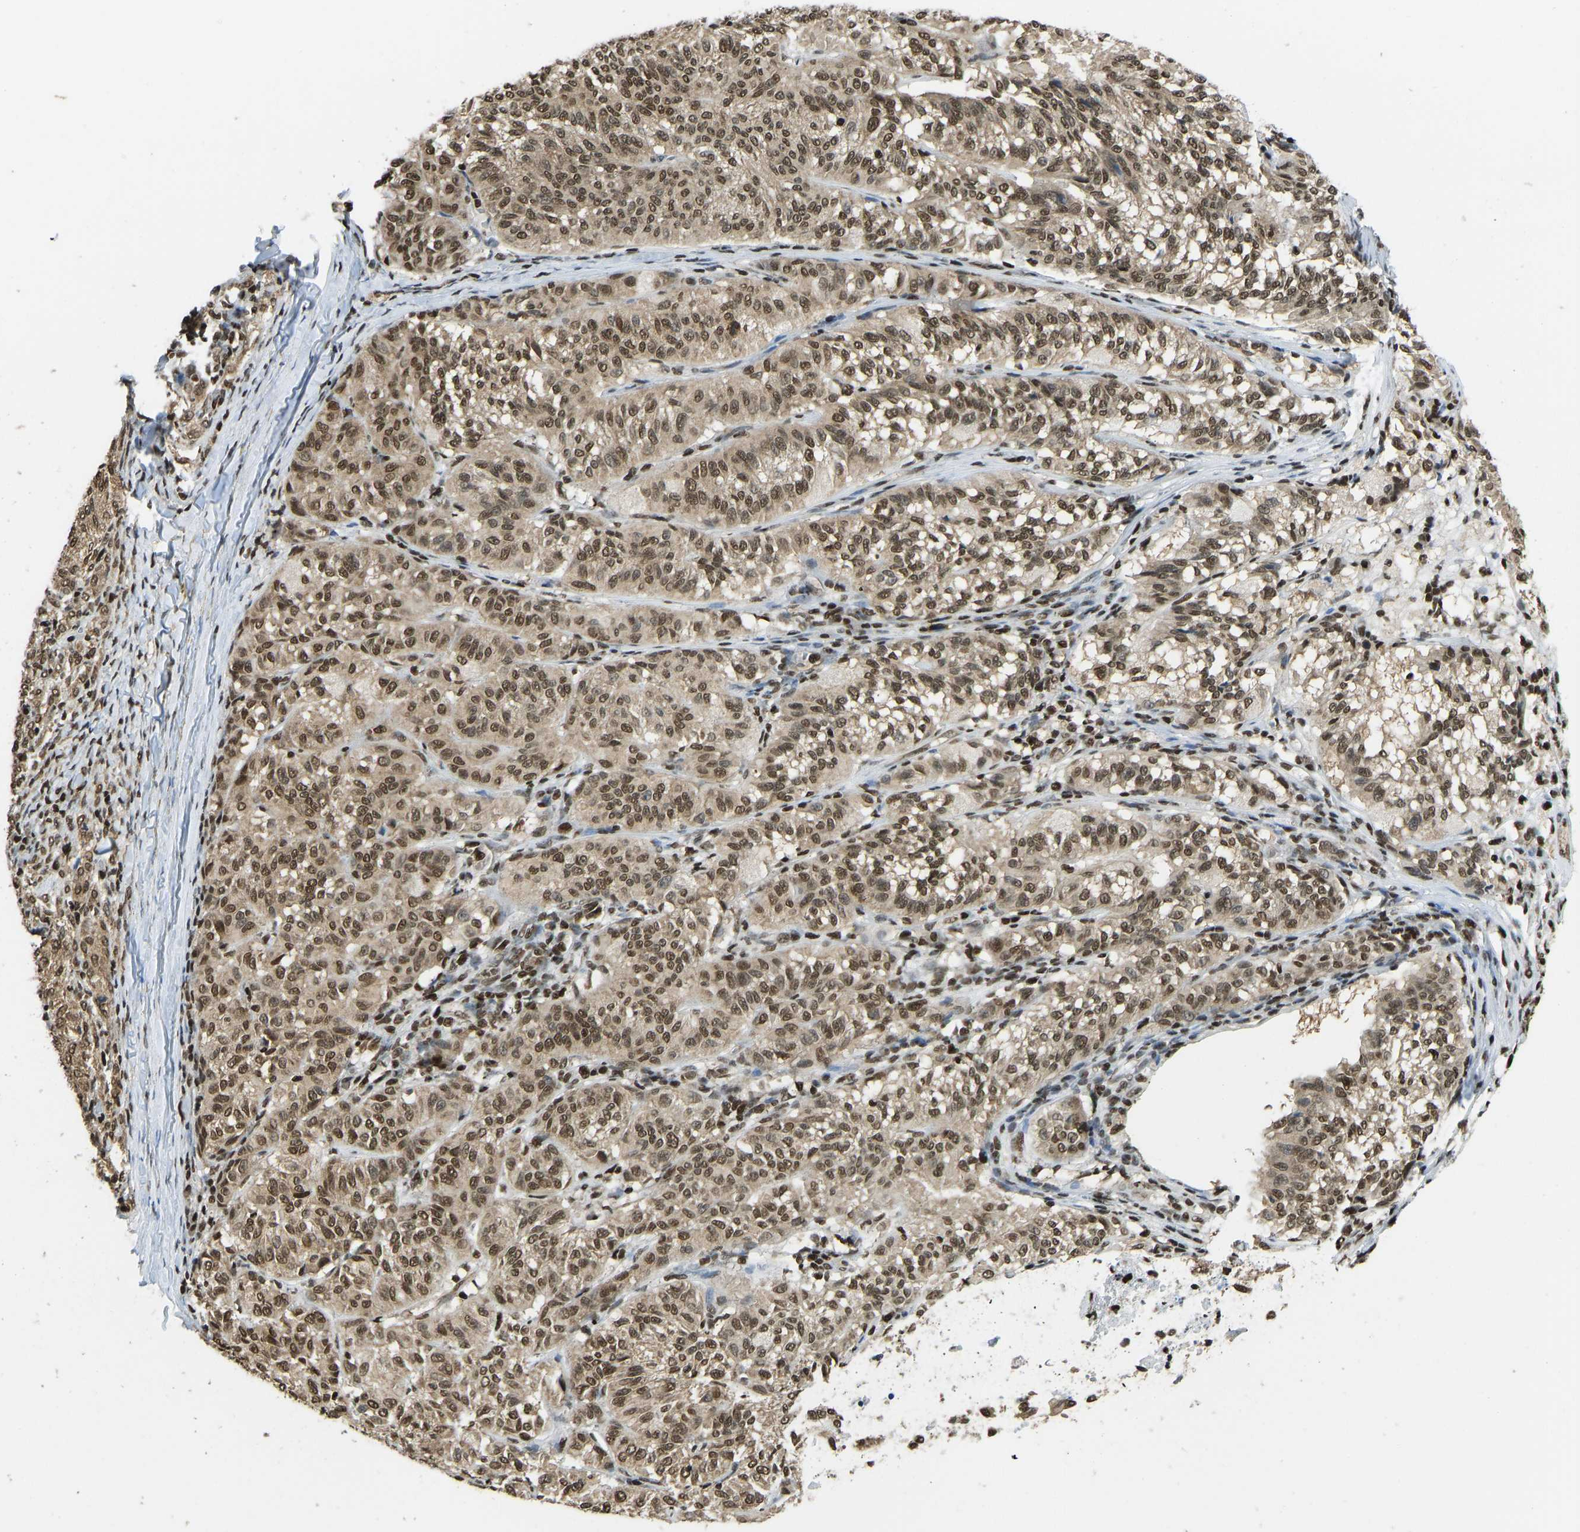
{"staining": {"intensity": "moderate", "quantity": ">75%", "location": "cytoplasmic/membranous,nuclear"}, "tissue": "melanoma", "cell_type": "Tumor cells", "image_type": "cancer", "snomed": [{"axis": "morphology", "description": "Malignant melanoma, NOS"}, {"axis": "topography", "description": "Skin"}], "caption": "This is an image of immunohistochemistry (IHC) staining of malignant melanoma, which shows moderate staining in the cytoplasmic/membranous and nuclear of tumor cells.", "gene": "ZSCAN20", "patient": {"sex": "female", "age": 72}}